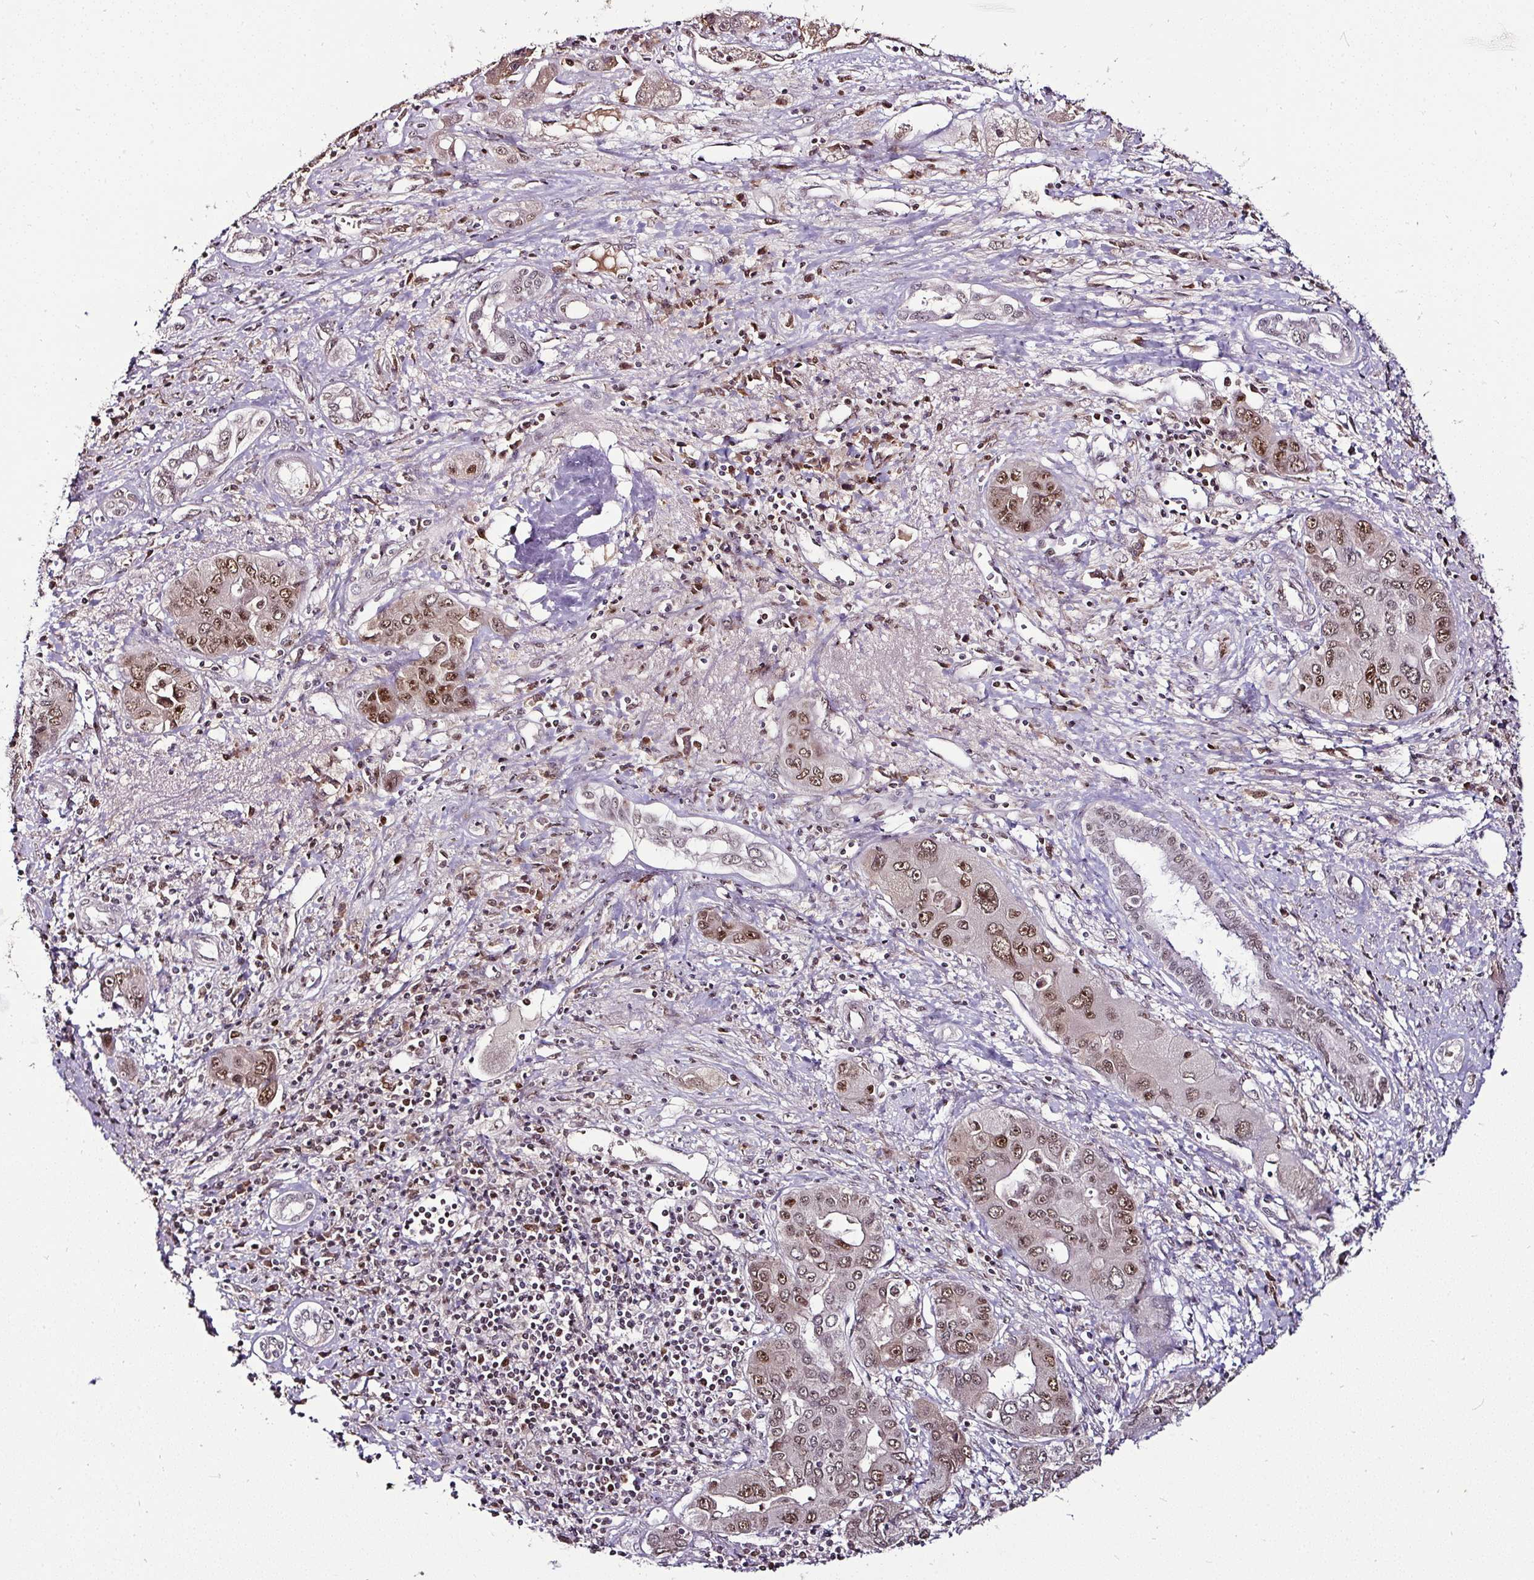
{"staining": {"intensity": "moderate", "quantity": ">75%", "location": "nuclear"}, "tissue": "liver cancer", "cell_type": "Tumor cells", "image_type": "cancer", "snomed": [{"axis": "morphology", "description": "Cholangiocarcinoma"}, {"axis": "topography", "description": "Liver"}], "caption": "Approximately >75% of tumor cells in human liver cancer reveal moderate nuclear protein staining as visualized by brown immunohistochemical staining.", "gene": "KLF16", "patient": {"sex": "male", "age": 67}}